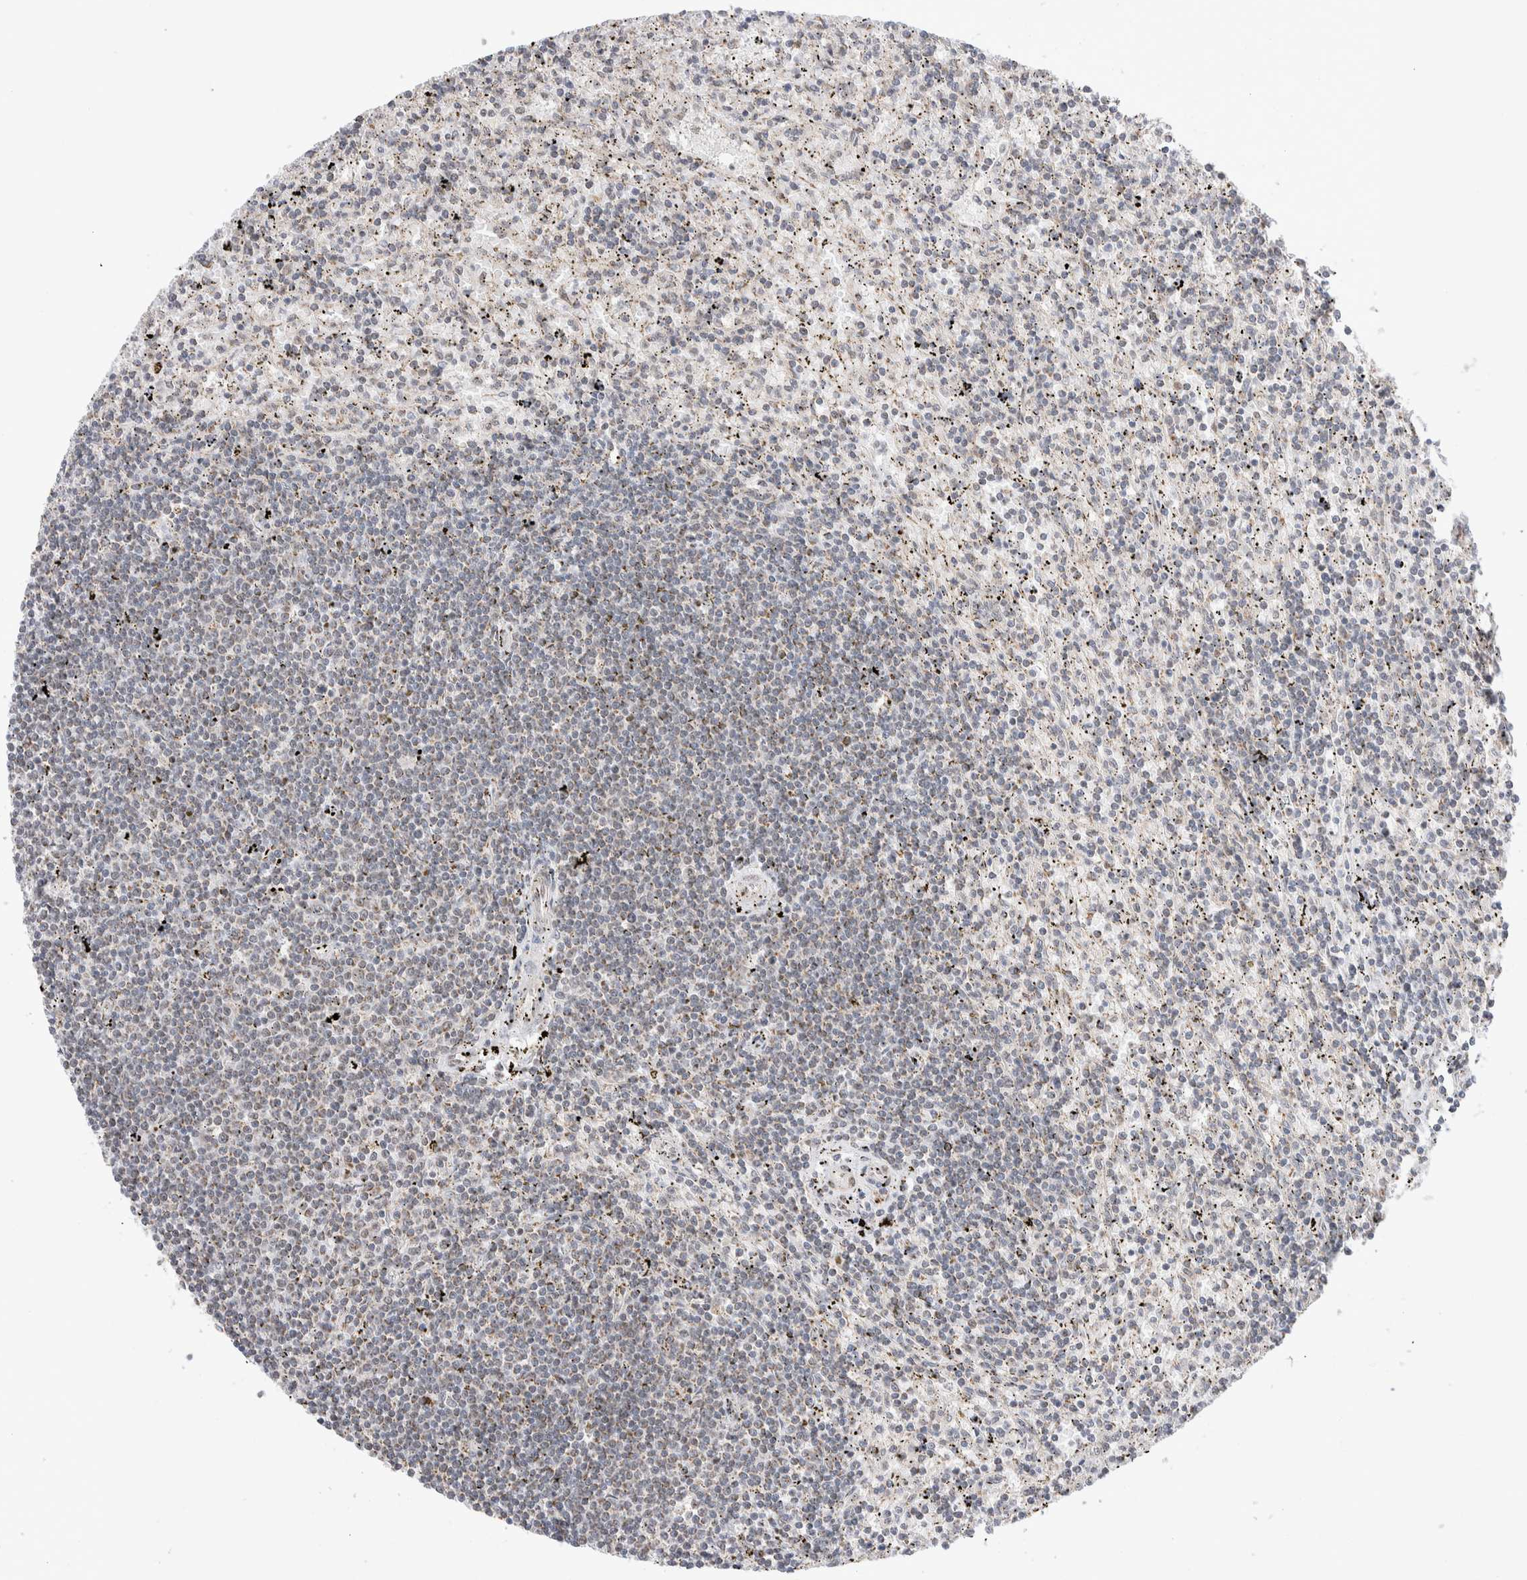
{"staining": {"intensity": "negative", "quantity": "none", "location": "none"}, "tissue": "lymphoma", "cell_type": "Tumor cells", "image_type": "cancer", "snomed": [{"axis": "morphology", "description": "Malignant lymphoma, non-Hodgkin's type, Low grade"}, {"axis": "topography", "description": "Spleen"}], "caption": "Immunohistochemical staining of human lymphoma reveals no significant expression in tumor cells.", "gene": "ZNF695", "patient": {"sex": "male", "age": 76}}